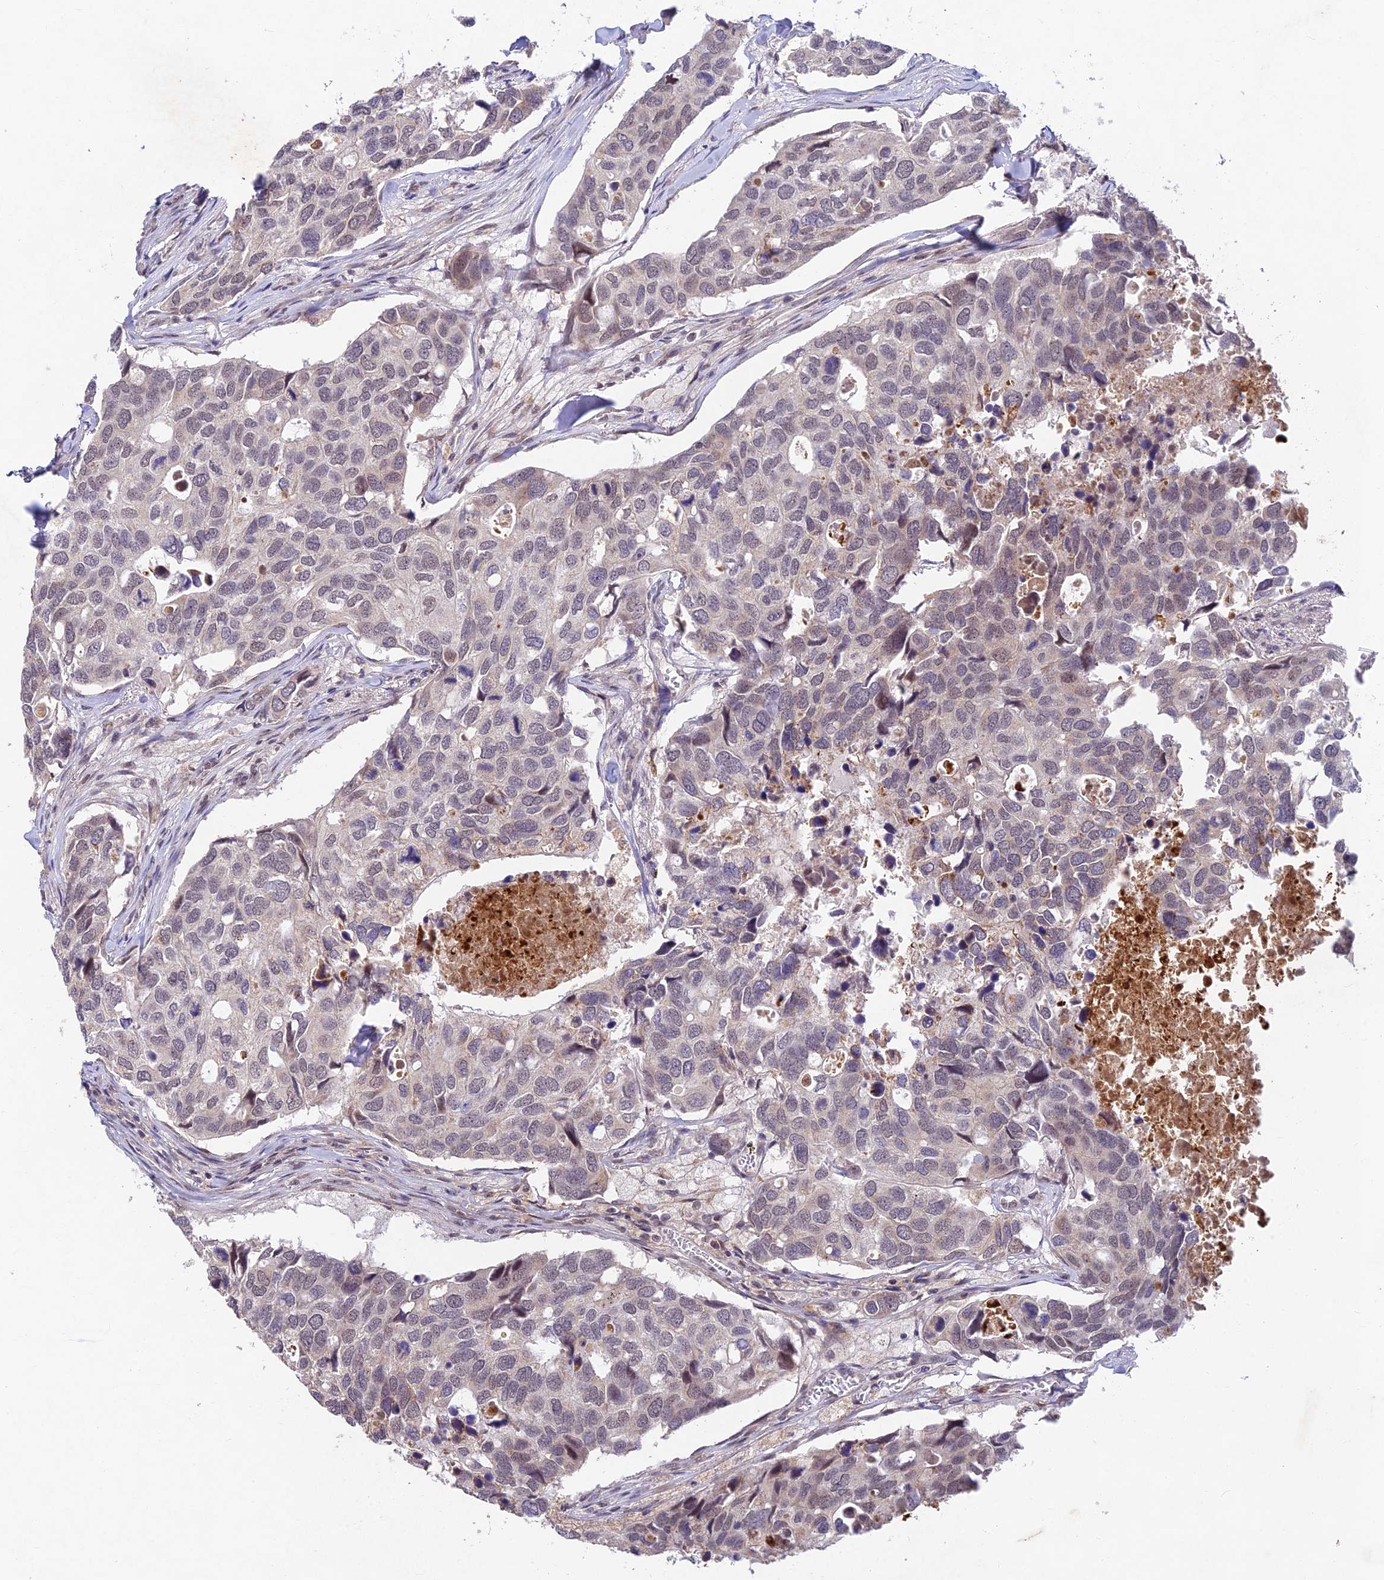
{"staining": {"intensity": "negative", "quantity": "none", "location": "none"}, "tissue": "breast cancer", "cell_type": "Tumor cells", "image_type": "cancer", "snomed": [{"axis": "morphology", "description": "Duct carcinoma"}, {"axis": "topography", "description": "Breast"}], "caption": "Protein analysis of breast invasive ductal carcinoma exhibits no significant staining in tumor cells. The staining was performed using DAB (3,3'-diaminobenzidine) to visualize the protein expression in brown, while the nuclei were stained in blue with hematoxylin (Magnification: 20x).", "gene": "RAVER1", "patient": {"sex": "female", "age": 83}}